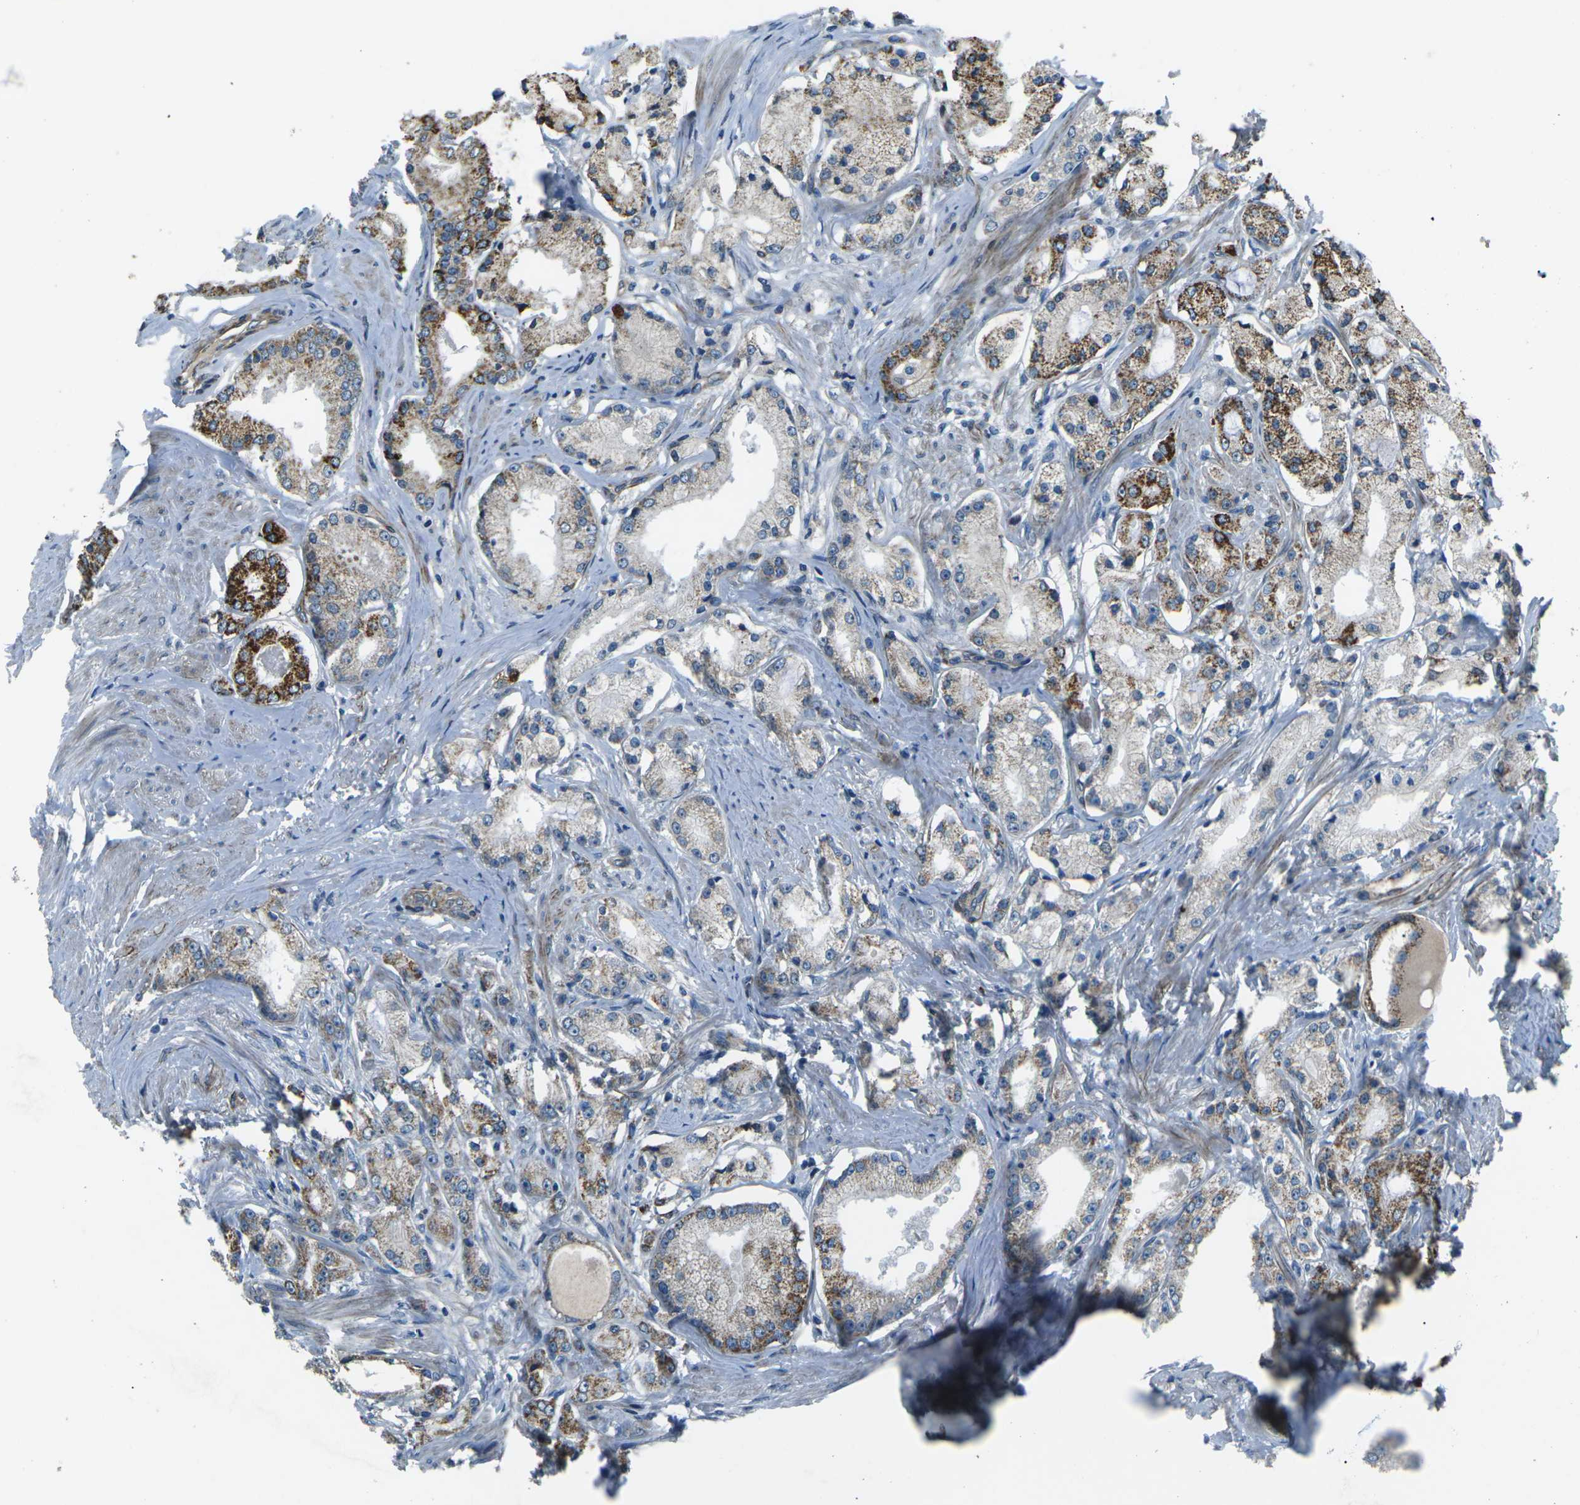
{"staining": {"intensity": "strong", "quantity": "25%-75%", "location": "cytoplasmic/membranous"}, "tissue": "prostate cancer", "cell_type": "Tumor cells", "image_type": "cancer", "snomed": [{"axis": "morphology", "description": "Adenocarcinoma, Low grade"}, {"axis": "topography", "description": "Prostate"}], "caption": "Protein analysis of prostate cancer tissue shows strong cytoplasmic/membranous positivity in approximately 25%-75% of tumor cells.", "gene": "AFAP1", "patient": {"sex": "male", "age": 63}}